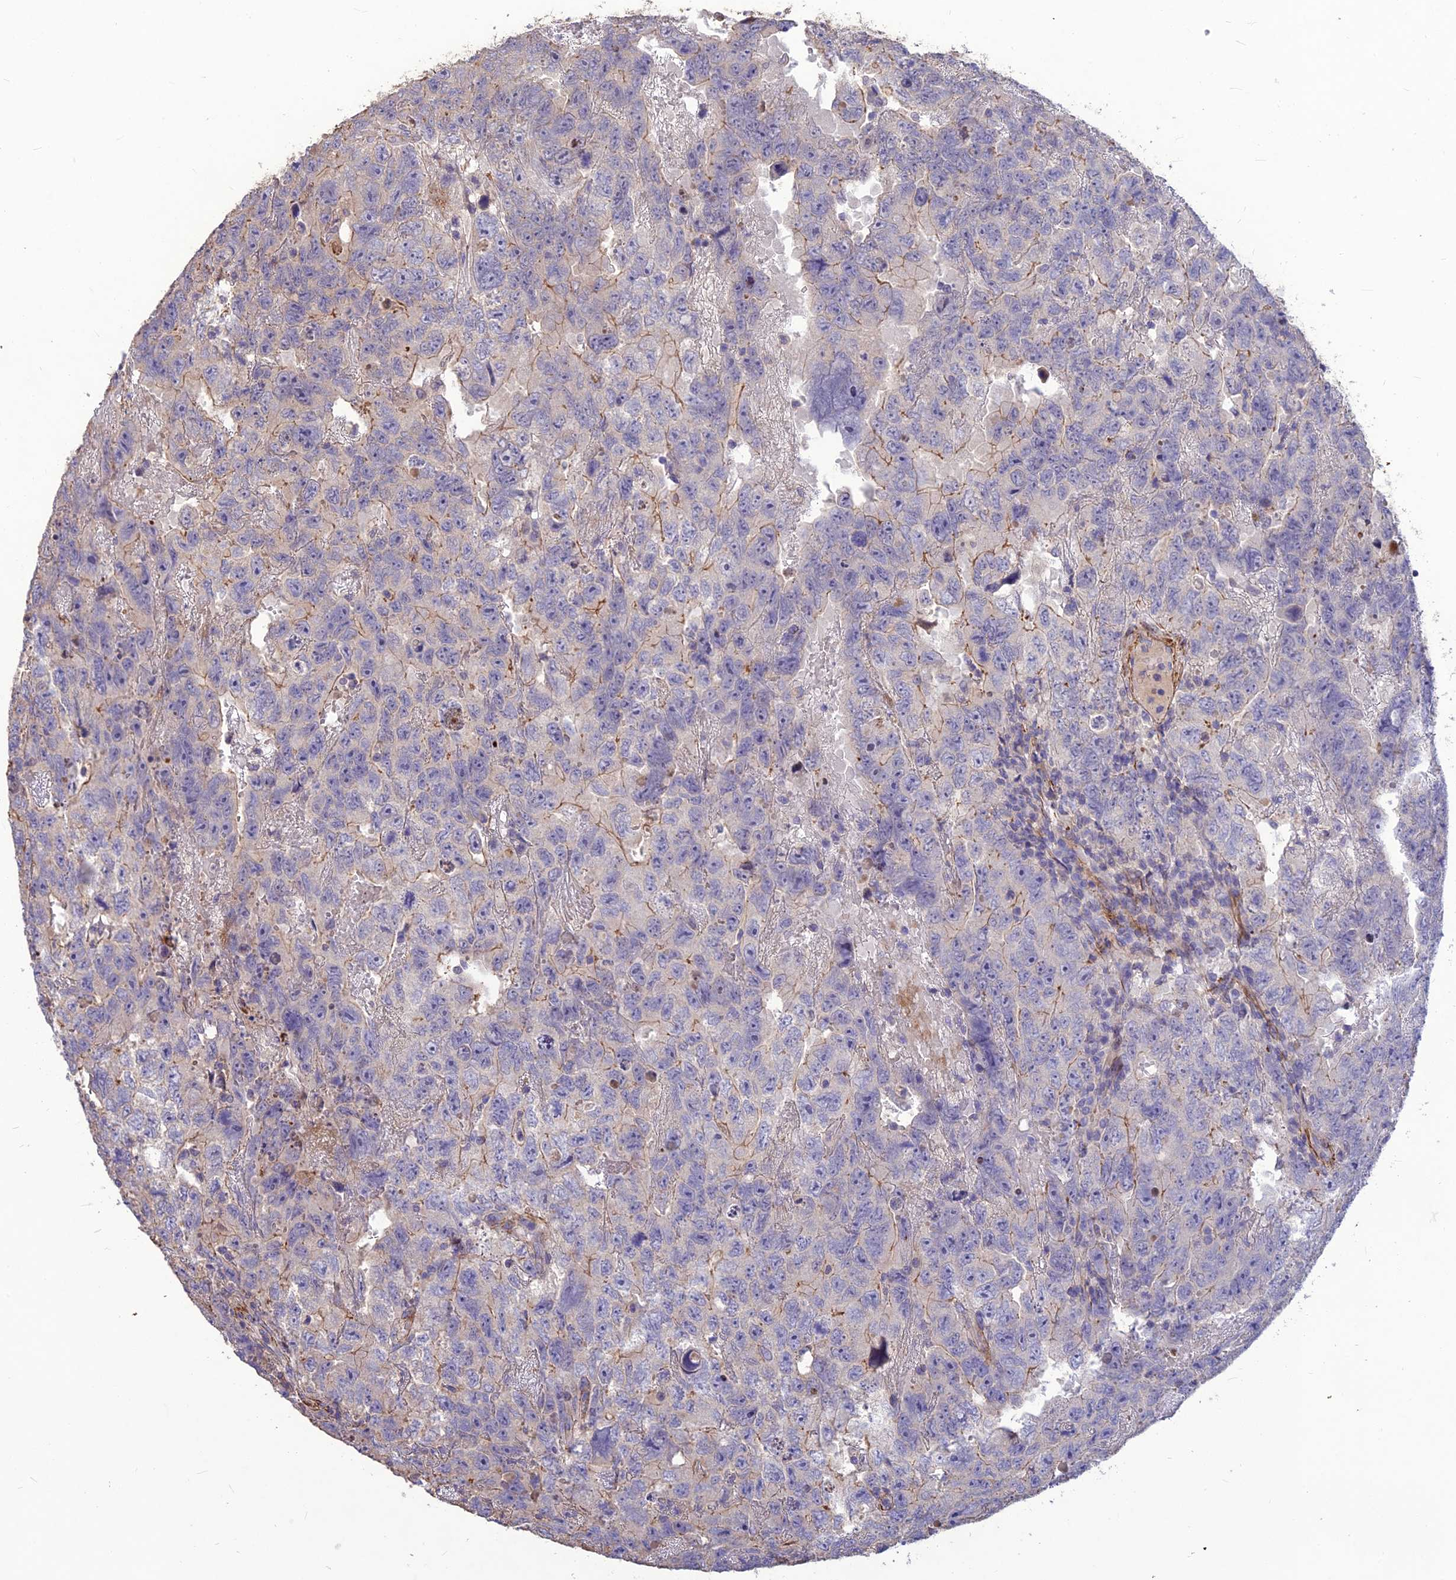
{"staining": {"intensity": "moderate", "quantity": "<25%", "location": "cytoplasmic/membranous"}, "tissue": "testis cancer", "cell_type": "Tumor cells", "image_type": "cancer", "snomed": [{"axis": "morphology", "description": "Carcinoma, Embryonal, NOS"}, {"axis": "topography", "description": "Testis"}], "caption": "Tumor cells exhibit moderate cytoplasmic/membranous positivity in about <25% of cells in testis cancer (embryonal carcinoma).", "gene": "CLUH", "patient": {"sex": "male", "age": 45}}